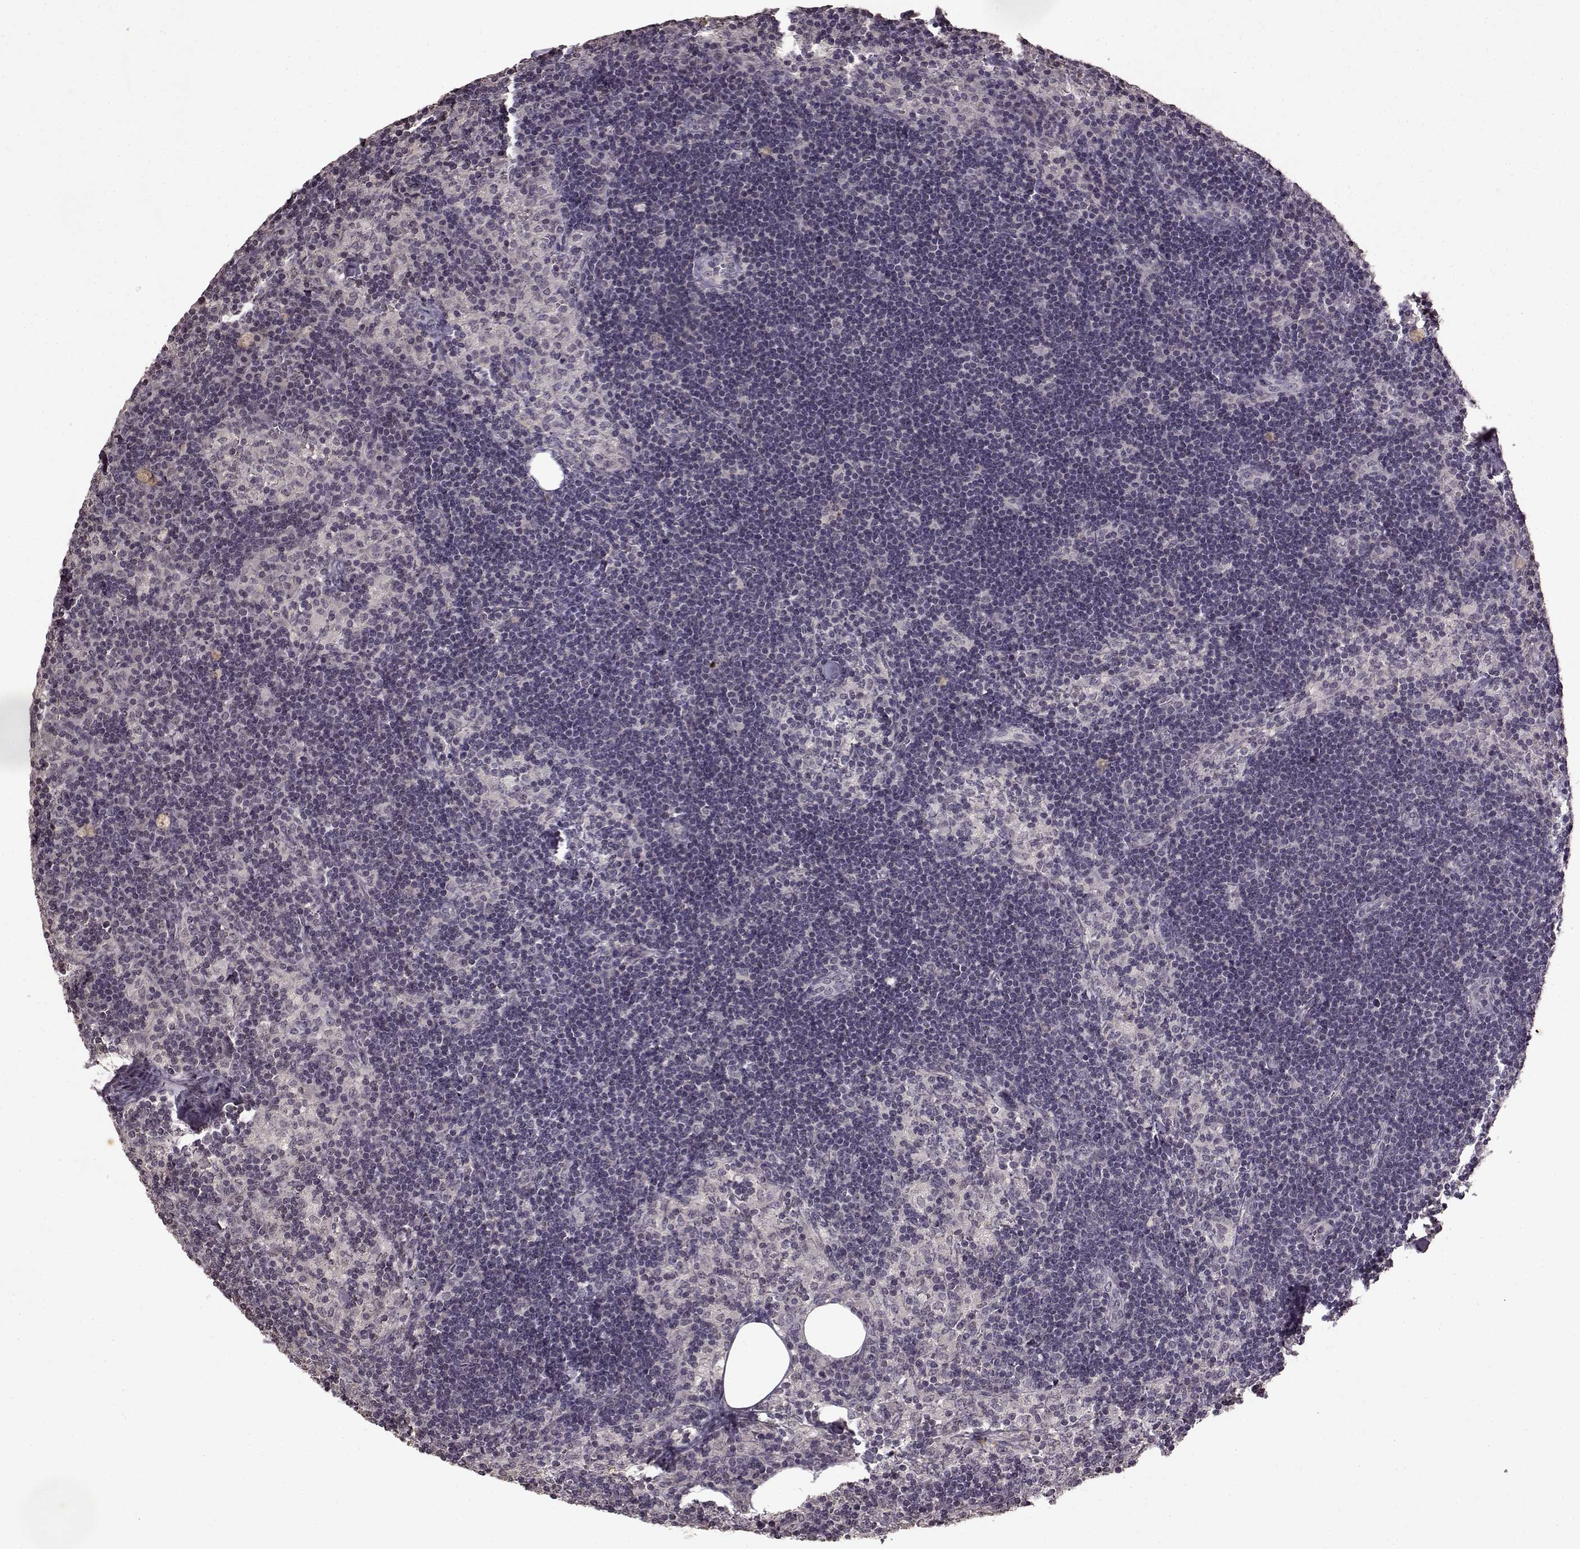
{"staining": {"intensity": "negative", "quantity": "none", "location": "none"}, "tissue": "lymph node", "cell_type": "Germinal center cells", "image_type": "normal", "snomed": [{"axis": "morphology", "description": "Normal tissue, NOS"}, {"axis": "topography", "description": "Lymph node"}], "caption": "Histopathology image shows no significant protein positivity in germinal center cells of benign lymph node.", "gene": "LHB", "patient": {"sex": "female", "age": 52}}